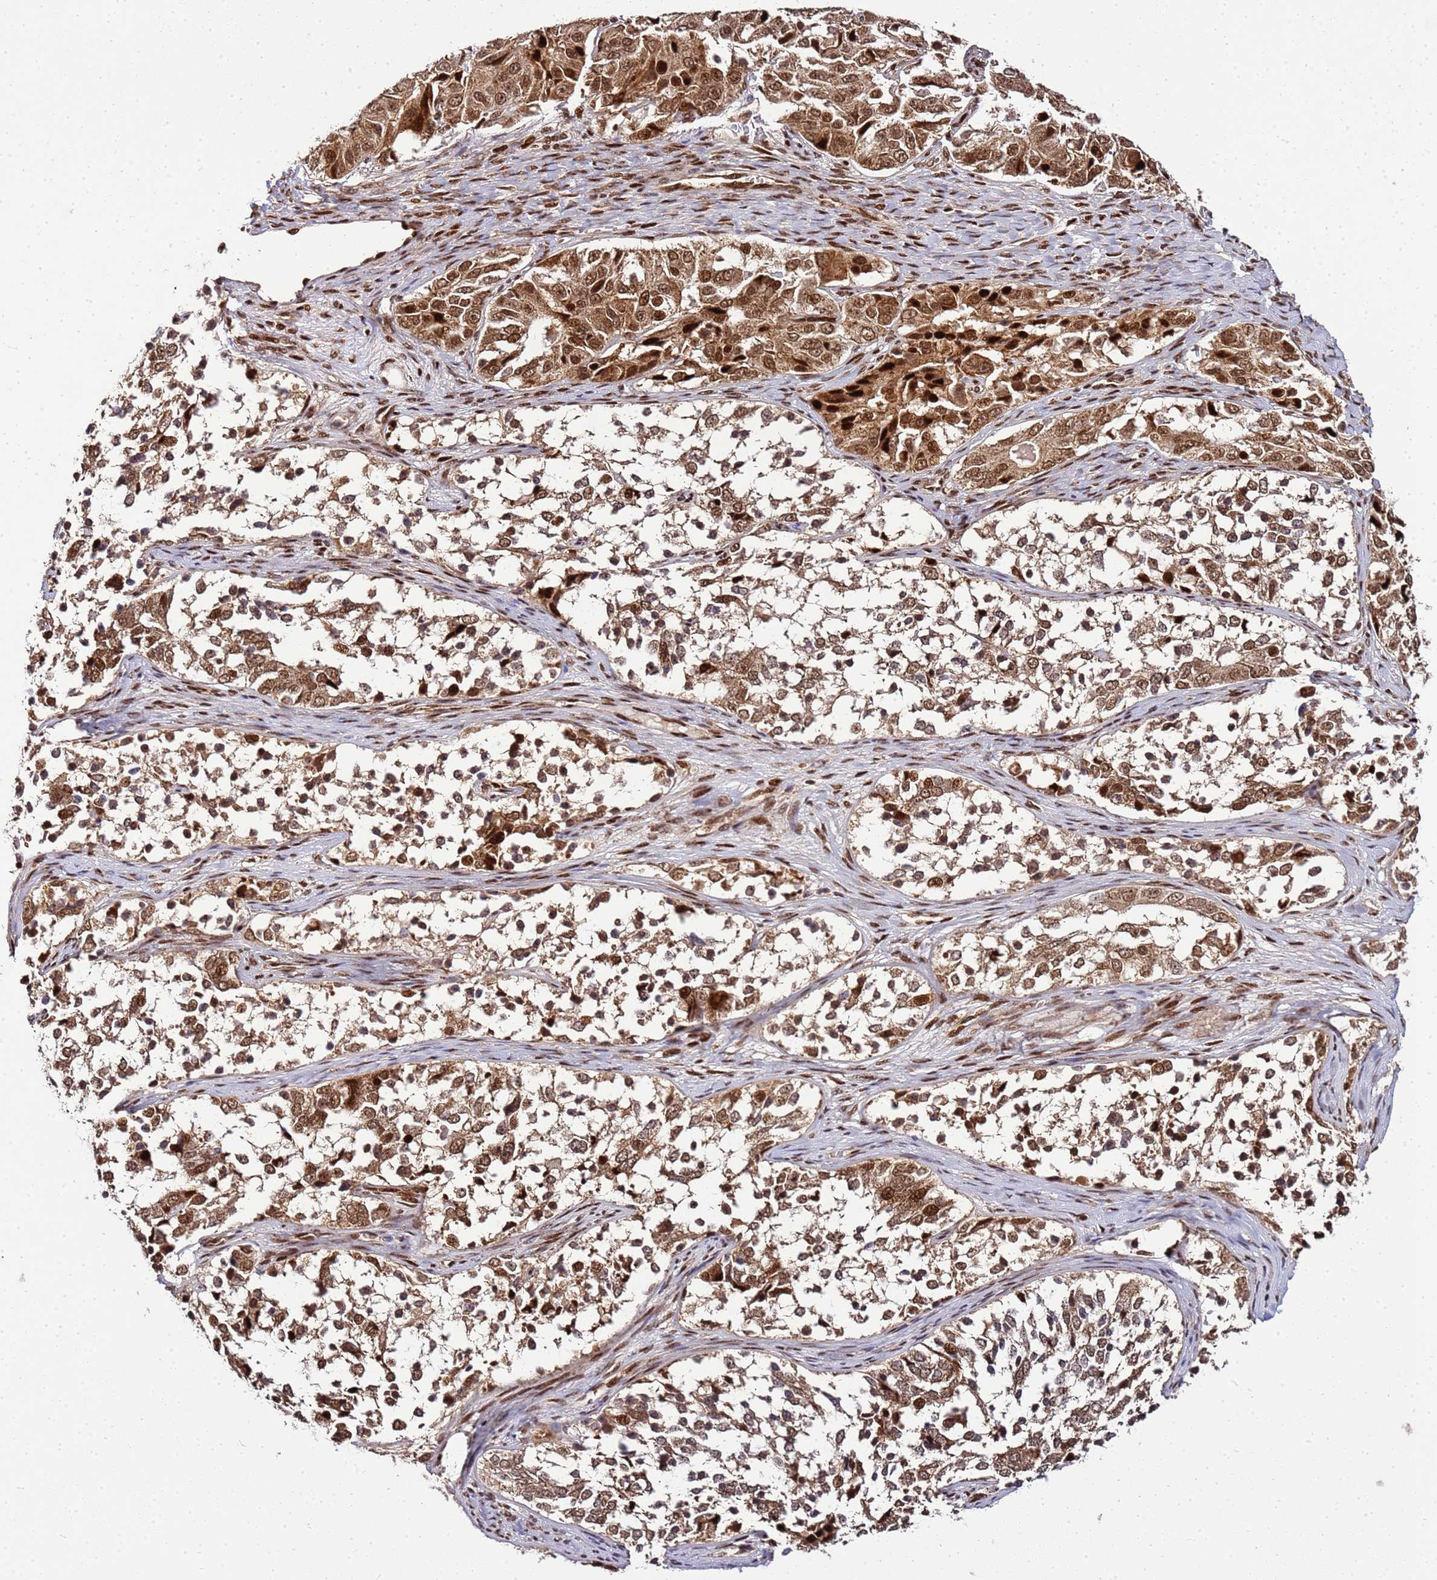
{"staining": {"intensity": "strong", "quantity": ">75%", "location": "cytoplasmic/membranous,nuclear"}, "tissue": "ovarian cancer", "cell_type": "Tumor cells", "image_type": "cancer", "snomed": [{"axis": "morphology", "description": "Carcinoma, endometroid"}, {"axis": "topography", "description": "Ovary"}], "caption": "This micrograph exhibits IHC staining of ovarian endometroid carcinoma, with high strong cytoplasmic/membranous and nuclear staining in approximately >75% of tumor cells.", "gene": "PEX14", "patient": {"sex": "female", "age": 51}}